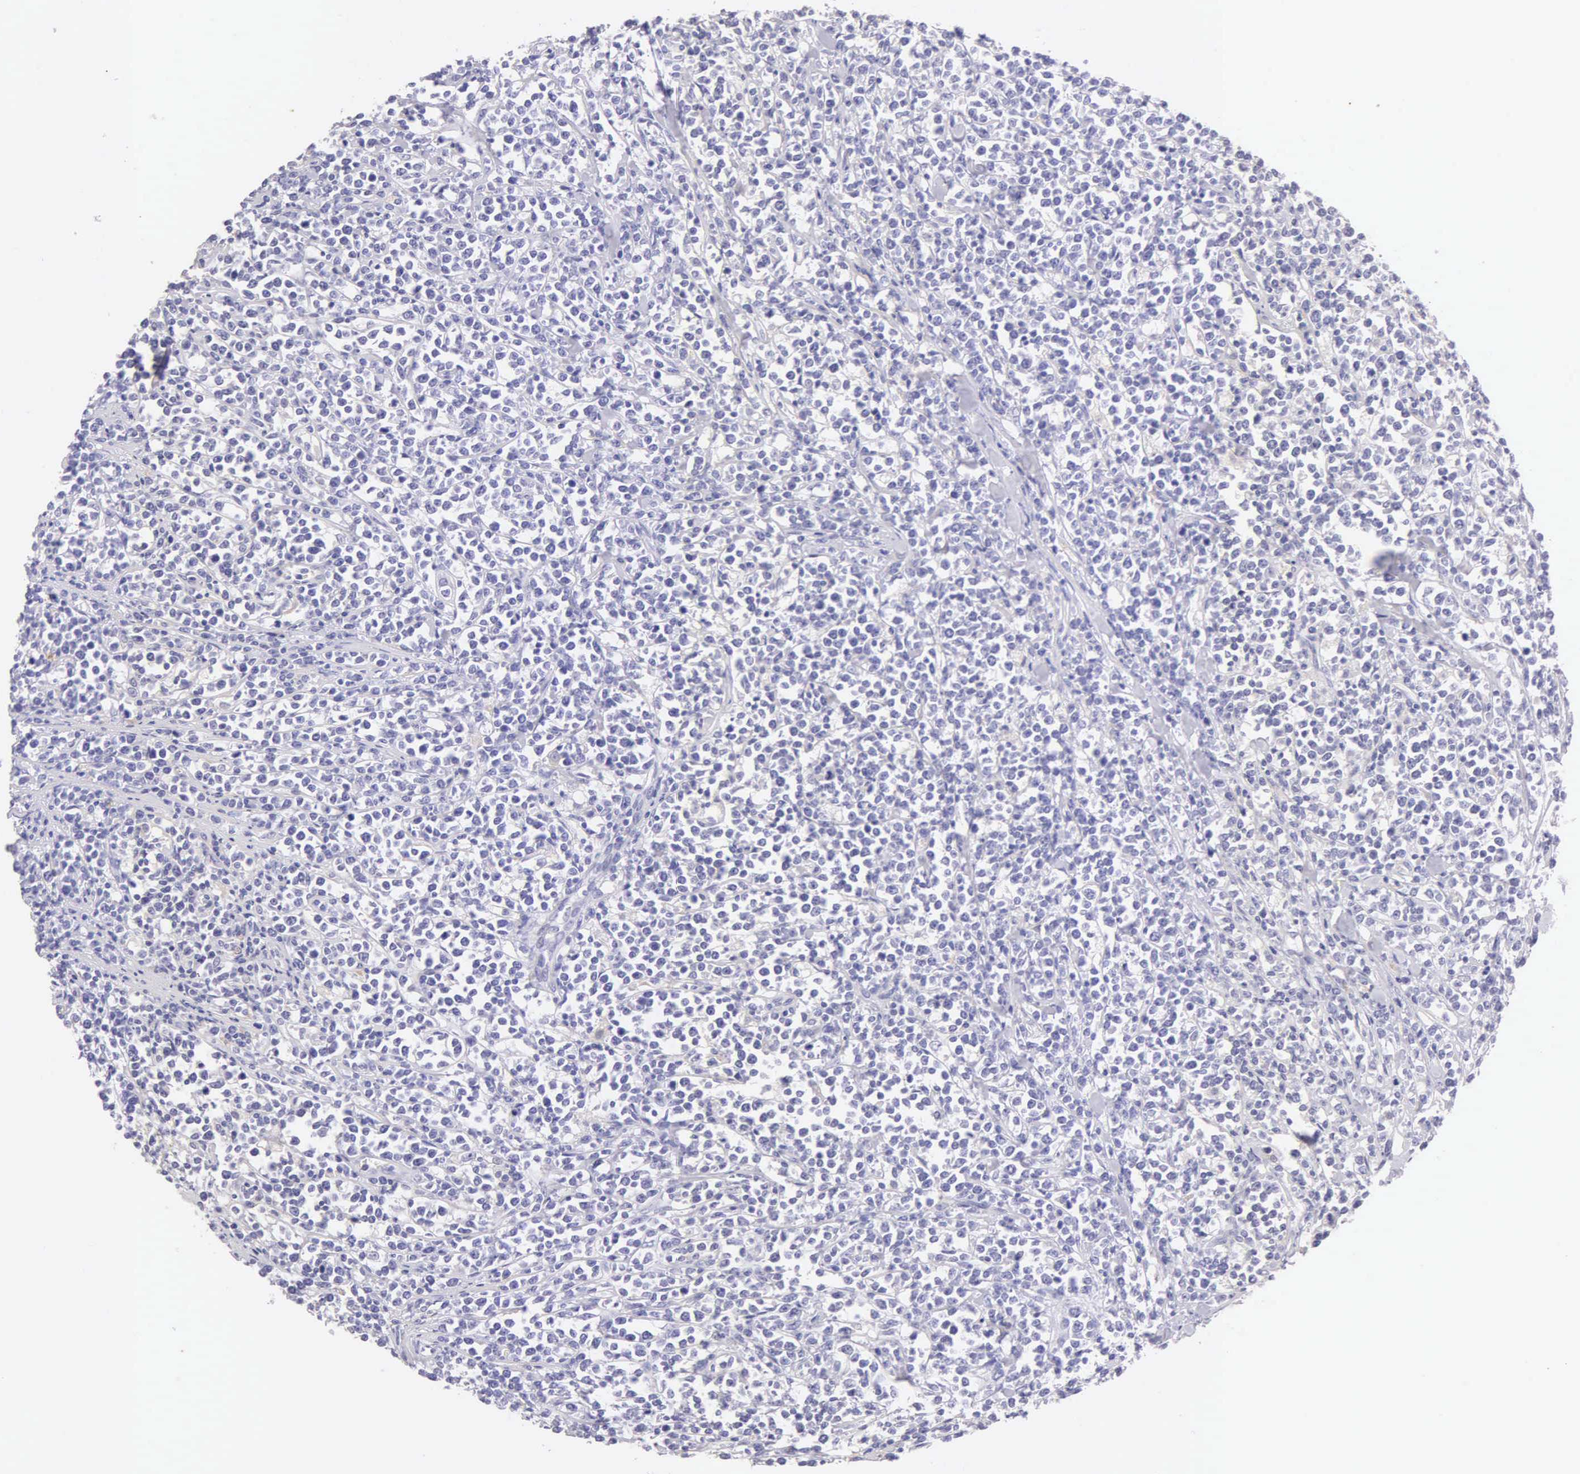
{"staining": {"intensity": "negative", "quantity": "none", "location": "none"}, "tissue": "lymphoma", "cell_type": "Tumor cells", "image_type": "cancer", "snomed": [{"axis": "morphology", "description": "Malignant lymphoma, non-Hodgkin's type, High grade"}, {"axis": "topography", "description": "Small intestine"}, {"axis": "topography", "description": "Colon"}], "caption": "Image shows no protein staining in tumor cells of lymphoma tissue.", "gene": "KRT17", "patient": {"sex": "male", "age": 8}}